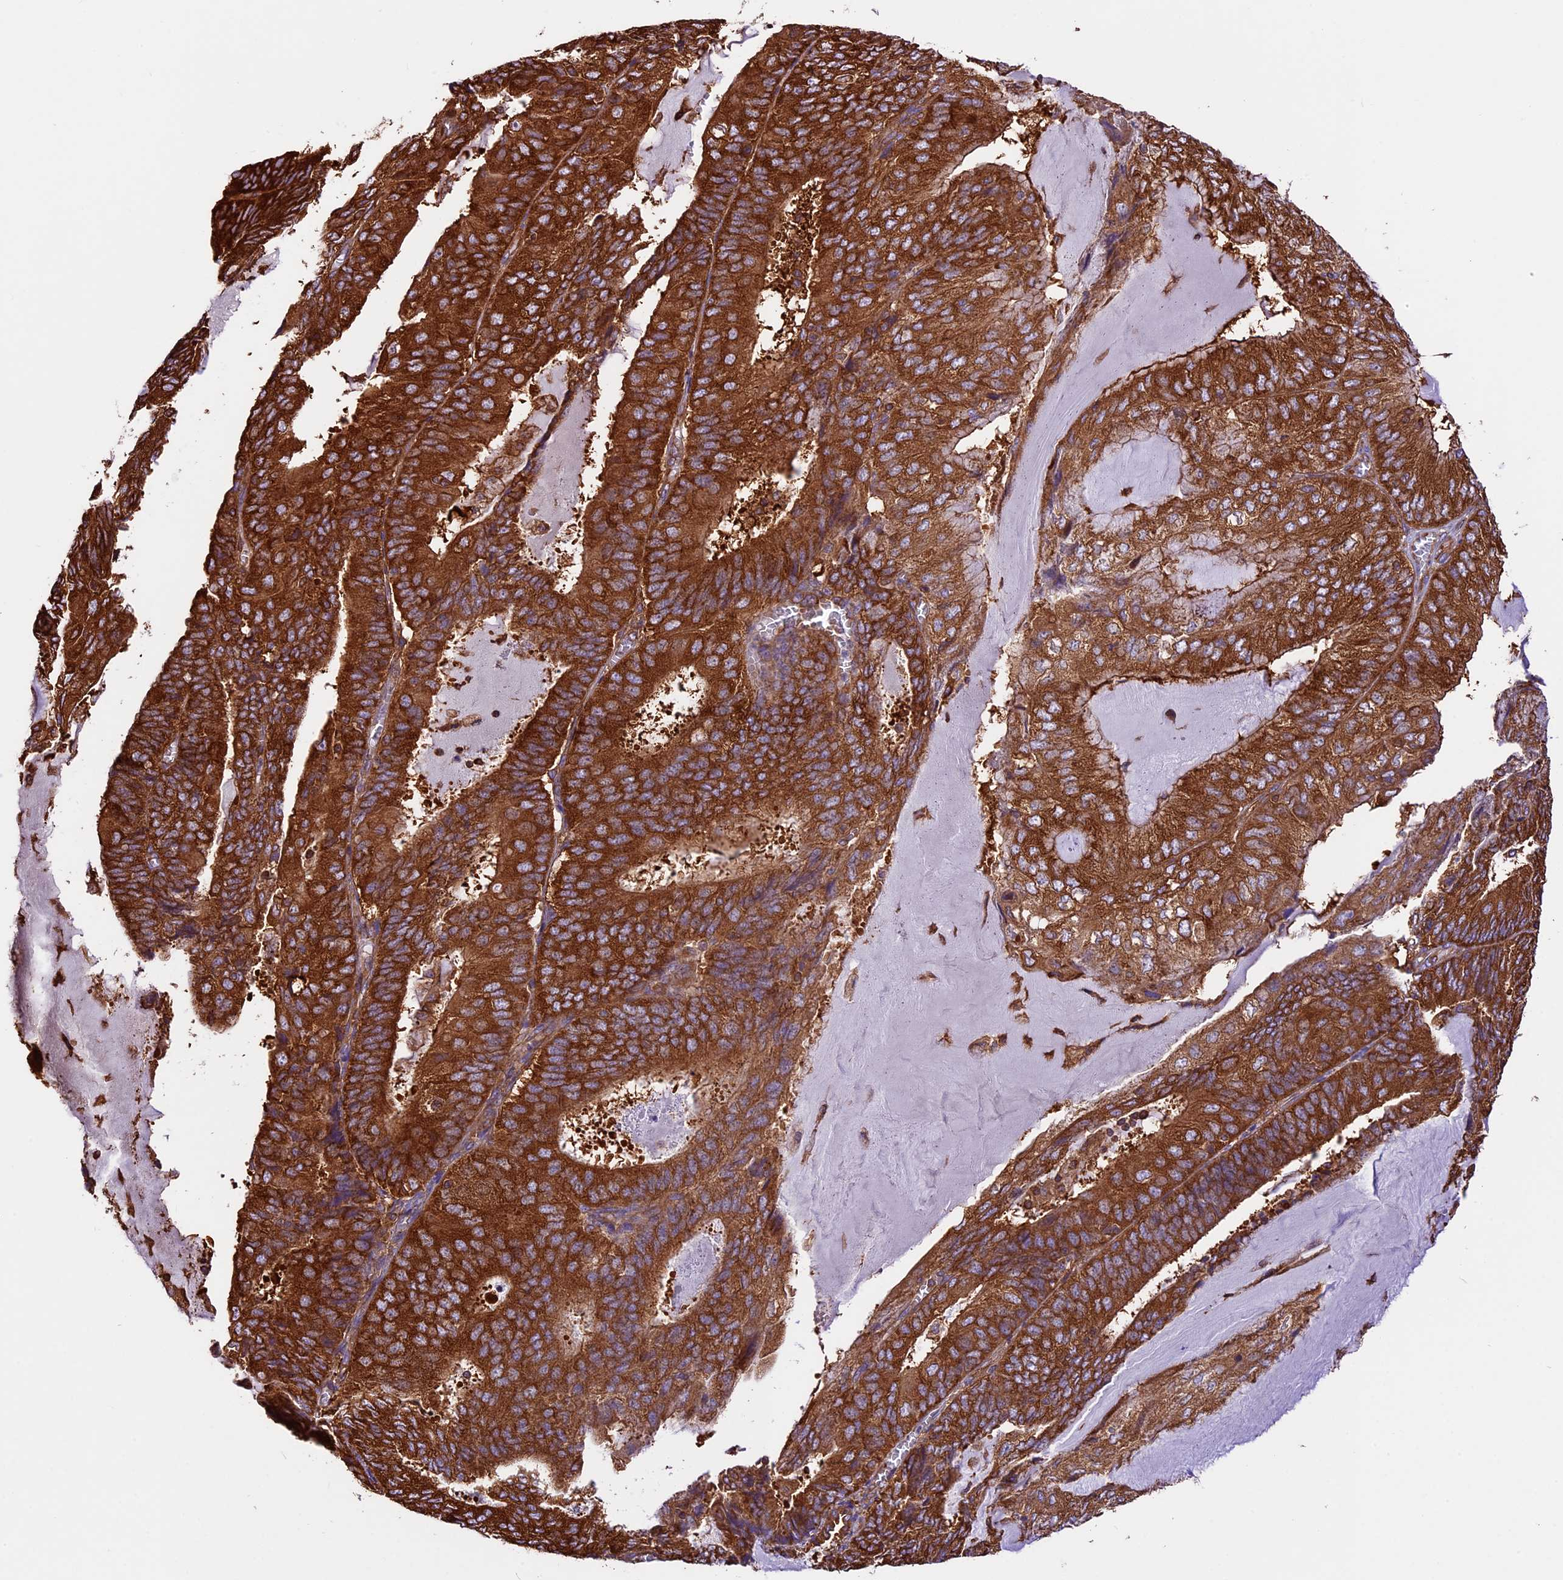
{"staining": {"intensity": "strong", "quantity": ">75%", "location": "cytoplasmic/membranous"}, "tissue": "endometrial cancer", "cell_type": "Tumor cells", "image_type": "cancer", "snomed": [{"axis": "morphology", "description": "Adenocarcinoma, NOS"}, {"axis": "topography", "description": "Endometrium"}], "caption": "Protein staining of endometrial cancer tissue shows strong cytoplasmic/membranous staining in approximately >75% of tumor cells. (IHC, brightfield microscopy, high magnification).", "gene": "KARS1", "patient": {"sex": "female", "age": 81}}